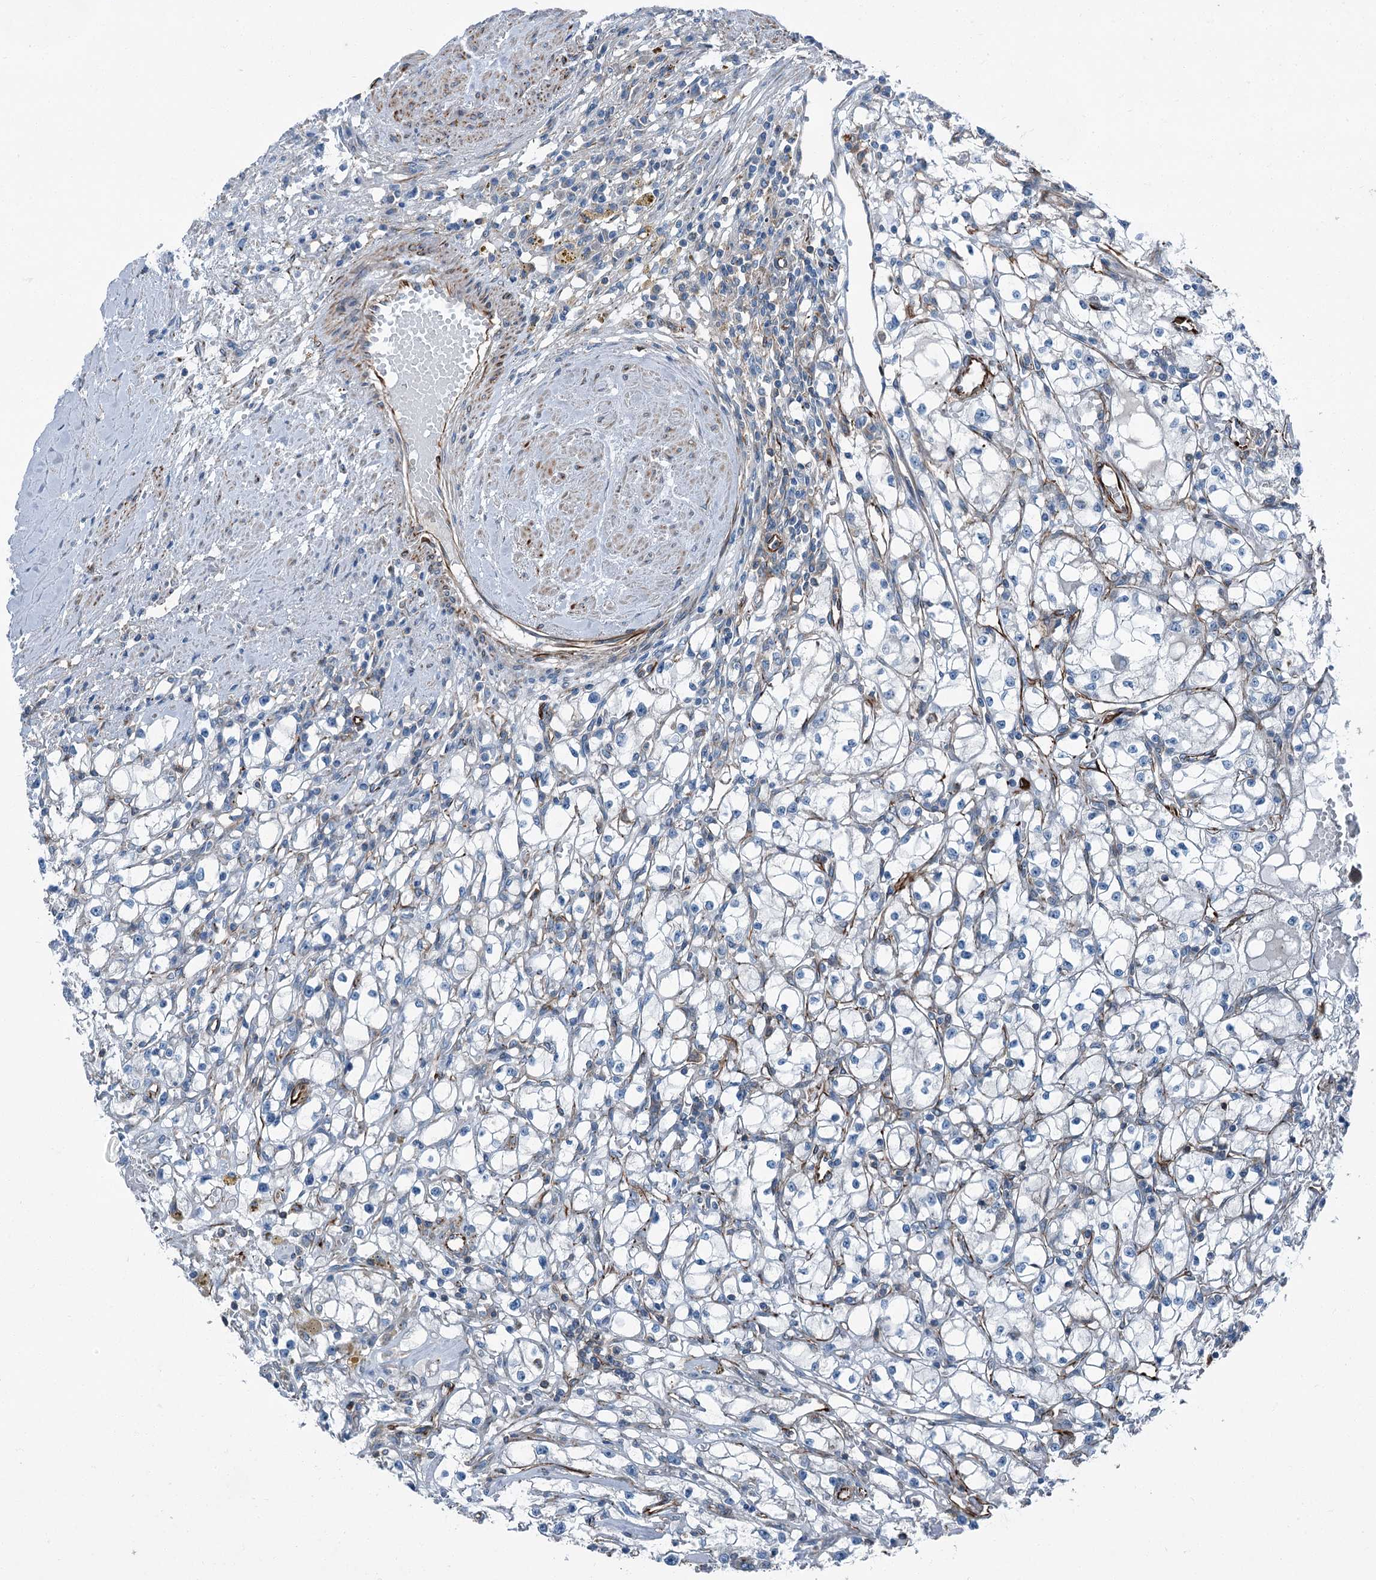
{"staining": {"intensity": "negative", "quantity": "none", "location": "none"}, "tissue": "renal cancer", "cell_type": "Tumor cells", "image_type": "cancer", "snomed": [{"axis": "morphology", "description": "Adenocarcinoma, NOS"}, {"axis": "topography", "description": "Kidney"}], "caption": "Immunohistochemical staining of renal adenocarcinoma exhibits no significant expression in tumor cells. (DAB immunohistochemistry with hematoxylin counter stain).", "gene": "AXL", "patient": {"sex": "male", "age": 56}}